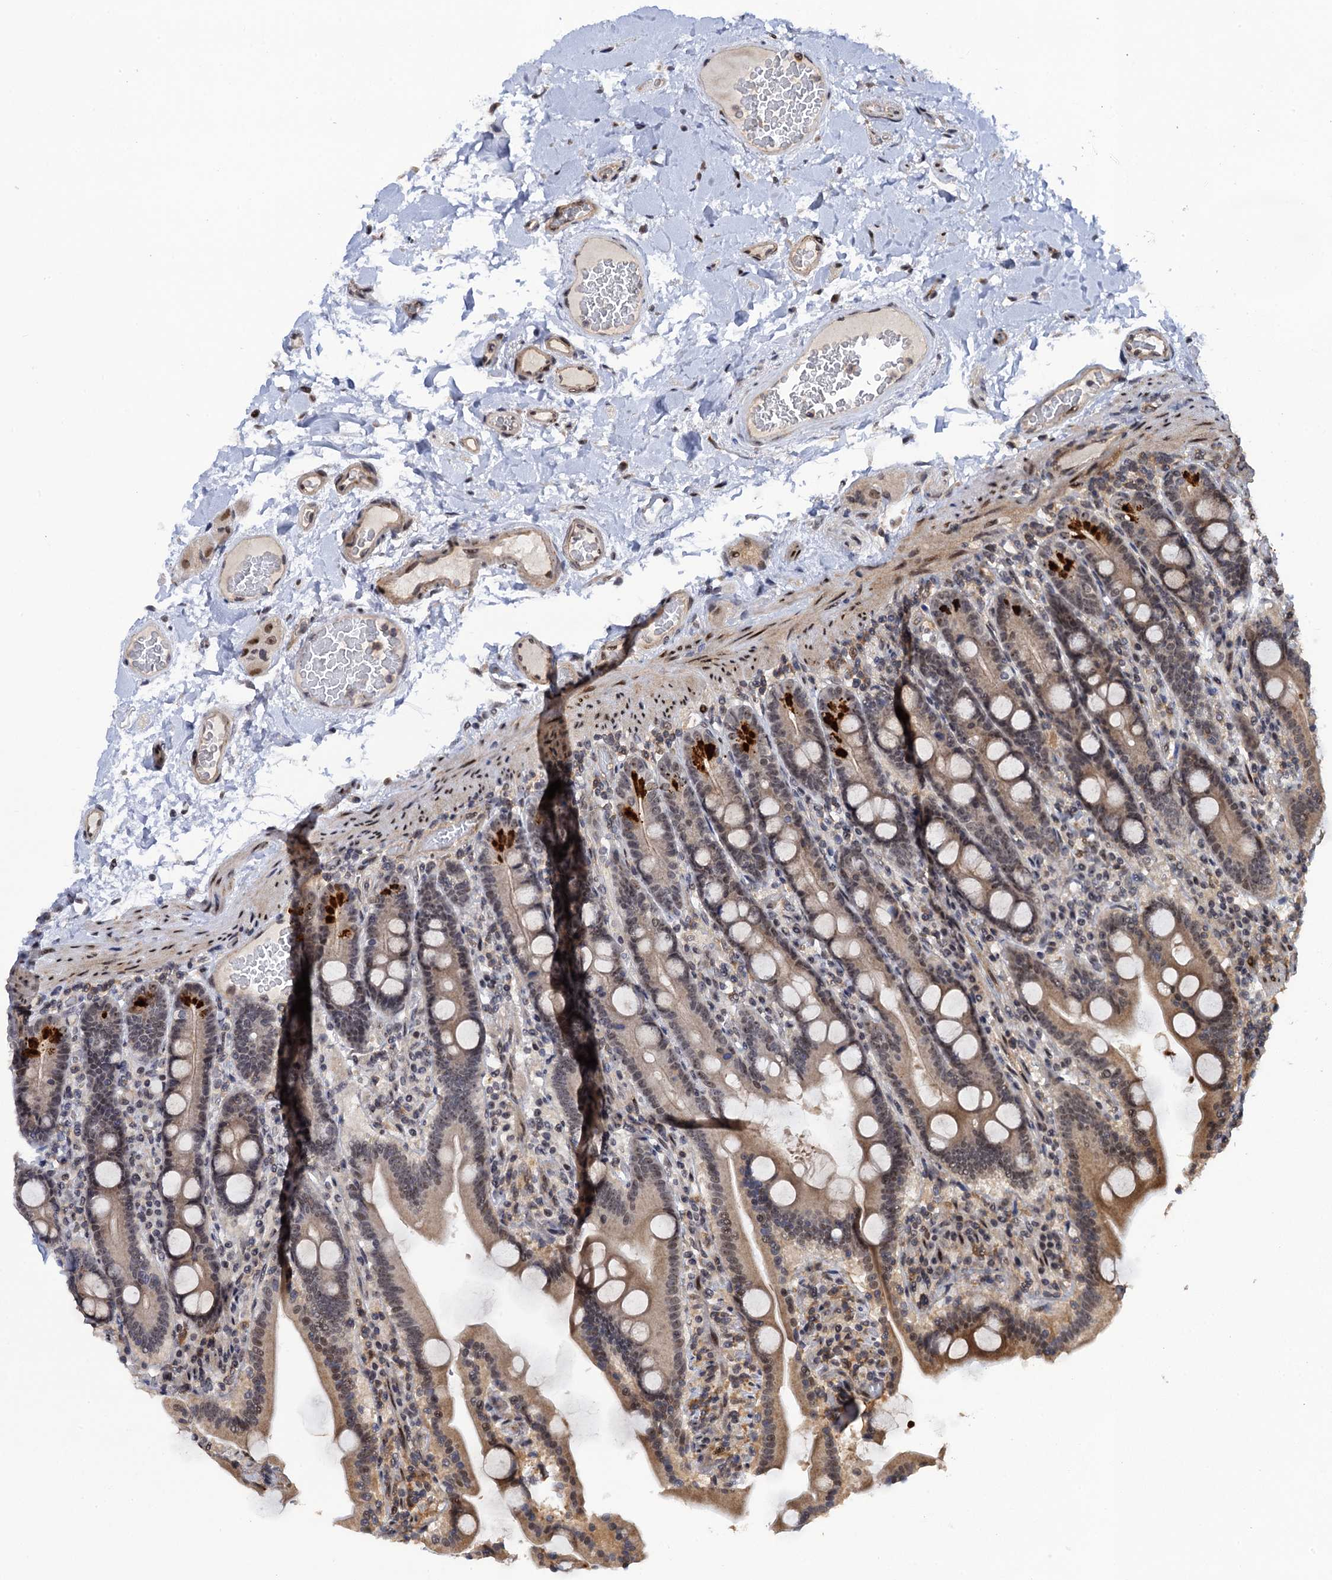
{"staining": {"intensity": "strong", "quantity": "<25%", "location": "cytoplasmic/membranous"}, "tissue": "duodenum", "cell_type": "Glandular cells", "image_type": "normal", "snomed": [{"axis": "morphology", "description": "Normal tissue, NOS"}, {"axis": "topography", "description": "Duodenum"}], "caption": "DAB immunohistochemical staining of normal duodenum displays strong cytoplasmic/membranous protein positivity in about <25% of glandular cells.", "gene": "ZAR1L", "patient": {"sex": "male", "age": 55}}